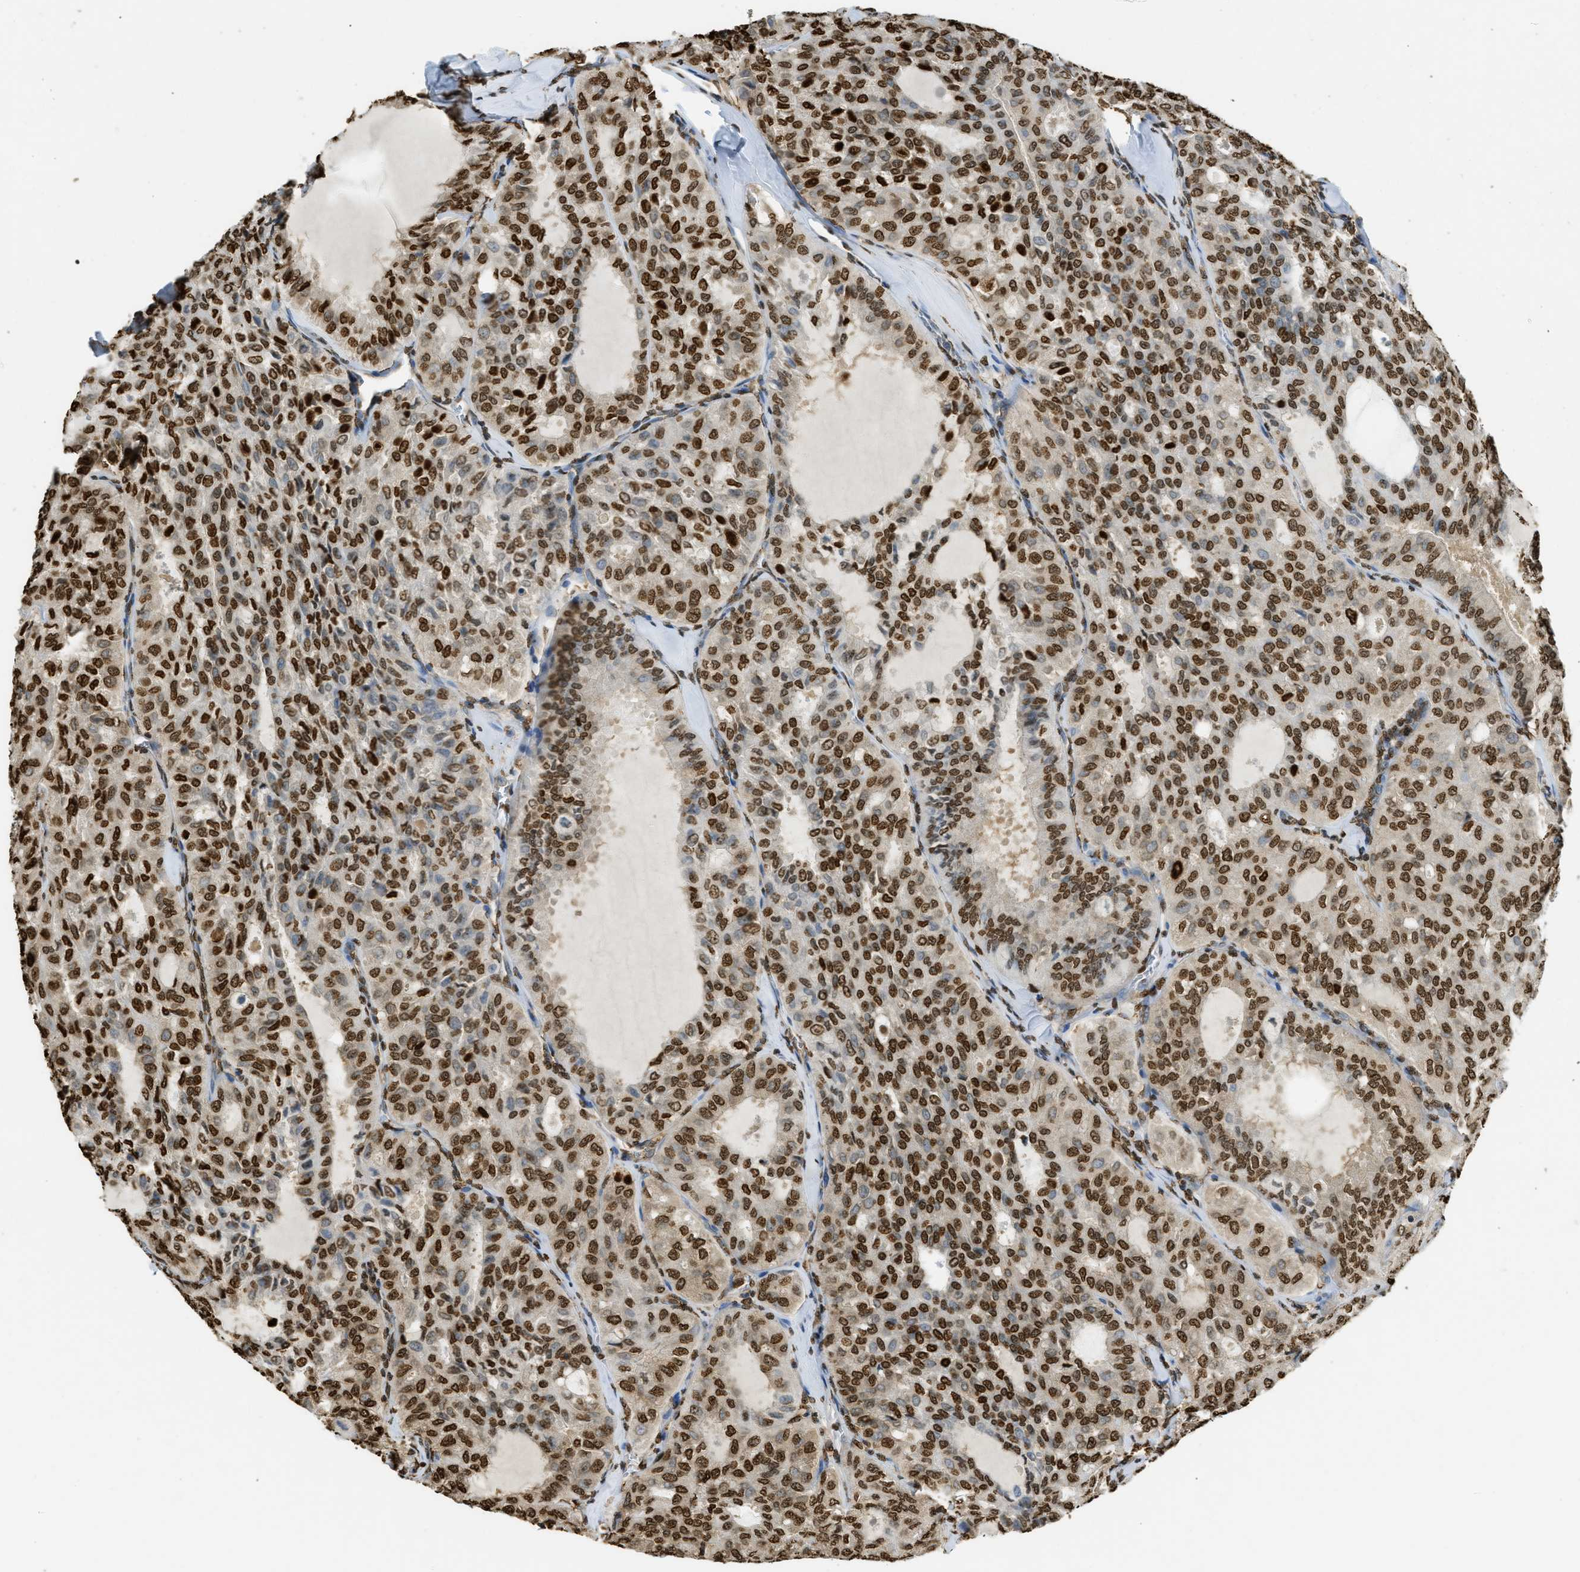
{"staining": {"intensity": "strong", "quantity": ">75%", "location": "nuclear"}, "tissue": "thyroid cancer", "cell_type": "Tumor cells", "image_type": "cancer", "snomed": [{"axis": "morphology", "description": "Follicular adenoma carcinoma, NOS"}, {"axis": "topography", "description": "Thyroid gland"}], "caption": "Protein staining demonstrates strong nuclear staining in approximately >75% of tumor cells in follicular adenoma carcinoma (thyroid).", "gene": "NR5A2", "patient": {"sex": "male", "age": 75}}